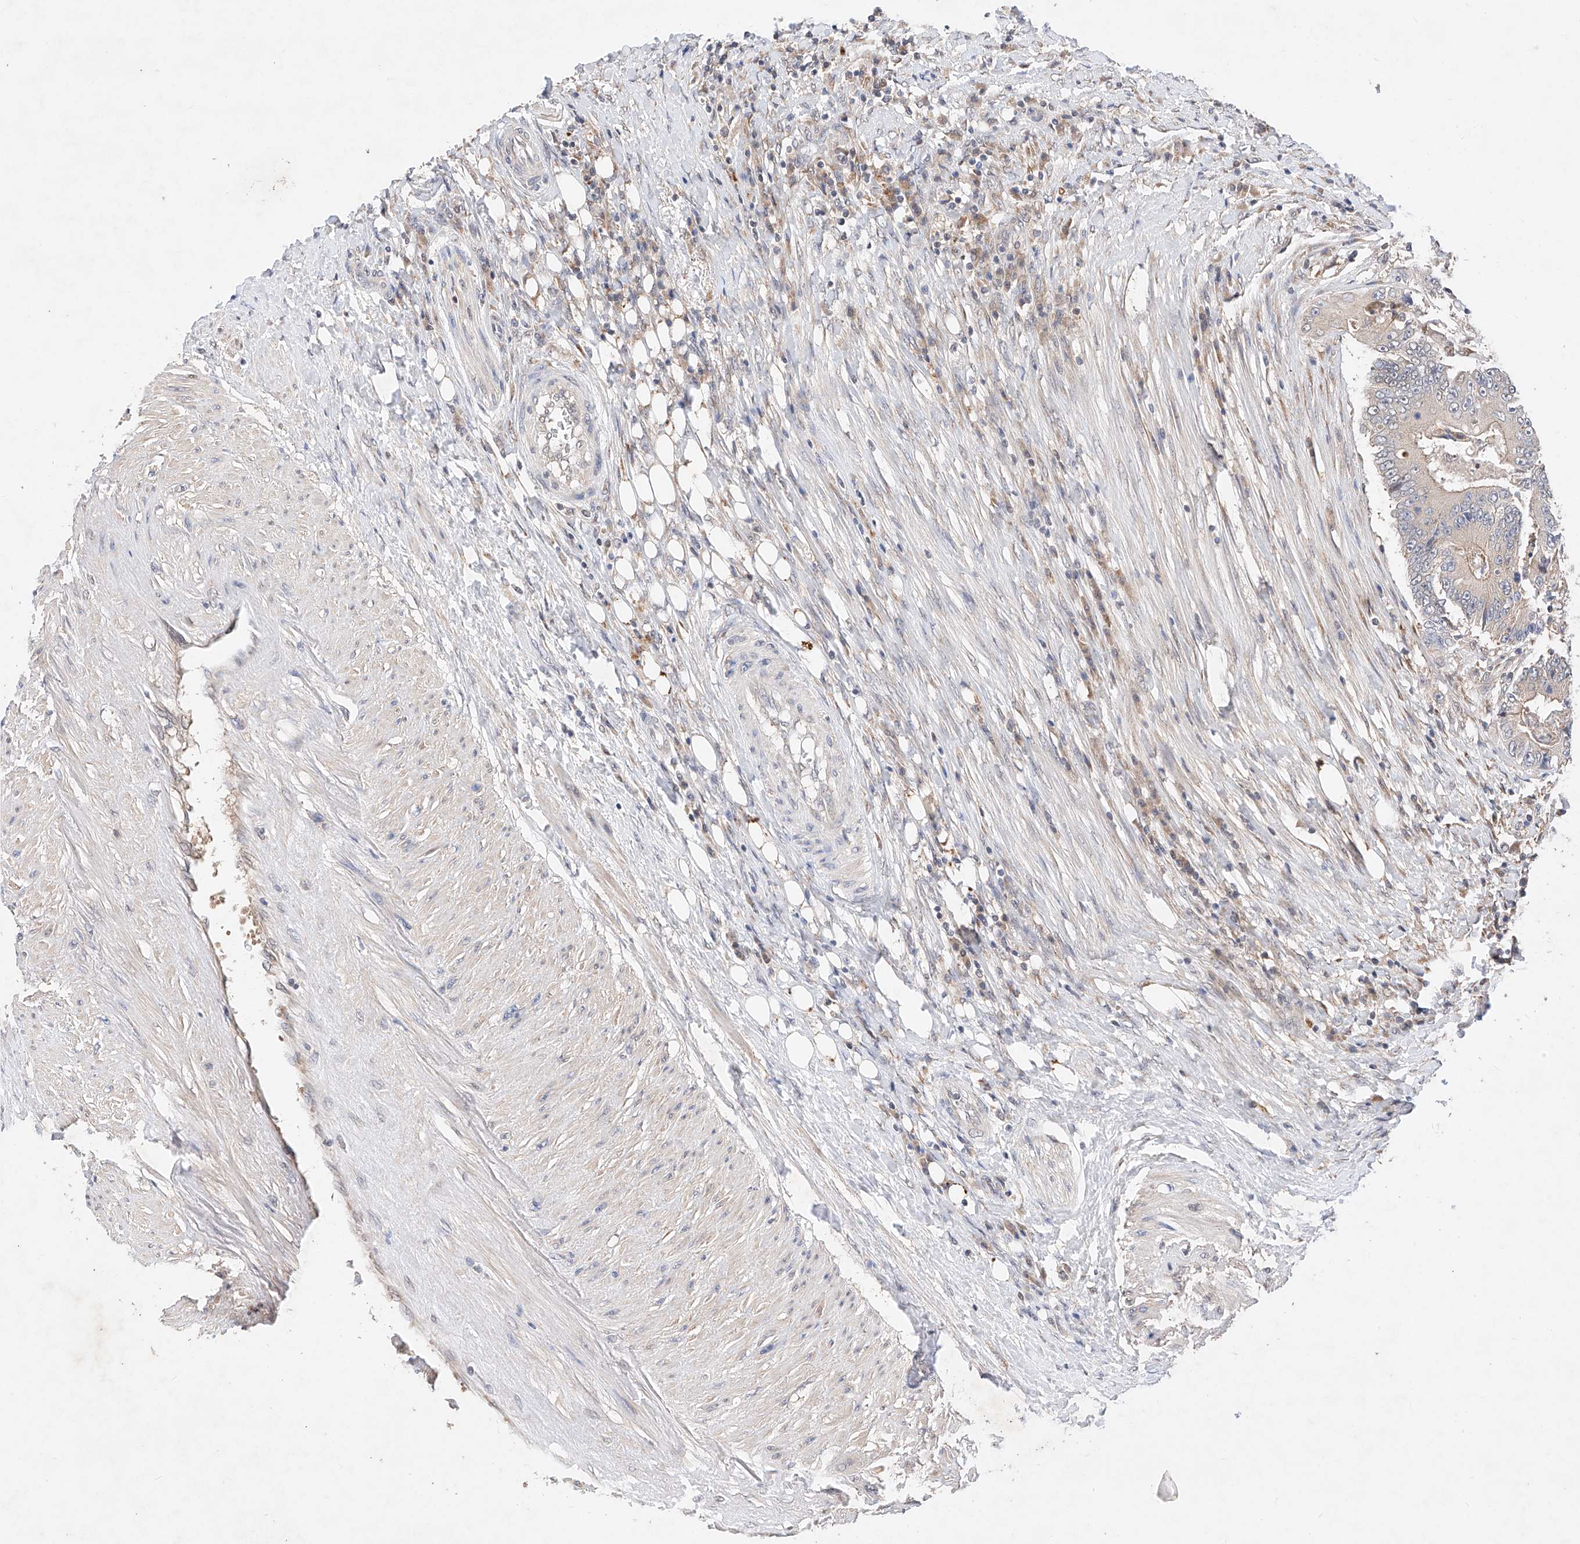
{"staining": {"intensity": "negative", "quantity": "none", "location": "none"}, "tissue": "colorectal cancer", "cell_type": "Tumor cells", "image_type": "cancer", "snomed": [{"axis": "morphology", "description": "Adenocarcinoma, NOS"}, {"axis": "topography", "description": "Colon"}], "caption": "Human colorectal cancer stained for a protein using immunohistochemistry (IHC) shows no staining in tumor cells.", "gene": "ZSCAN4", "patient": {"sex": "male", "age": 83}}